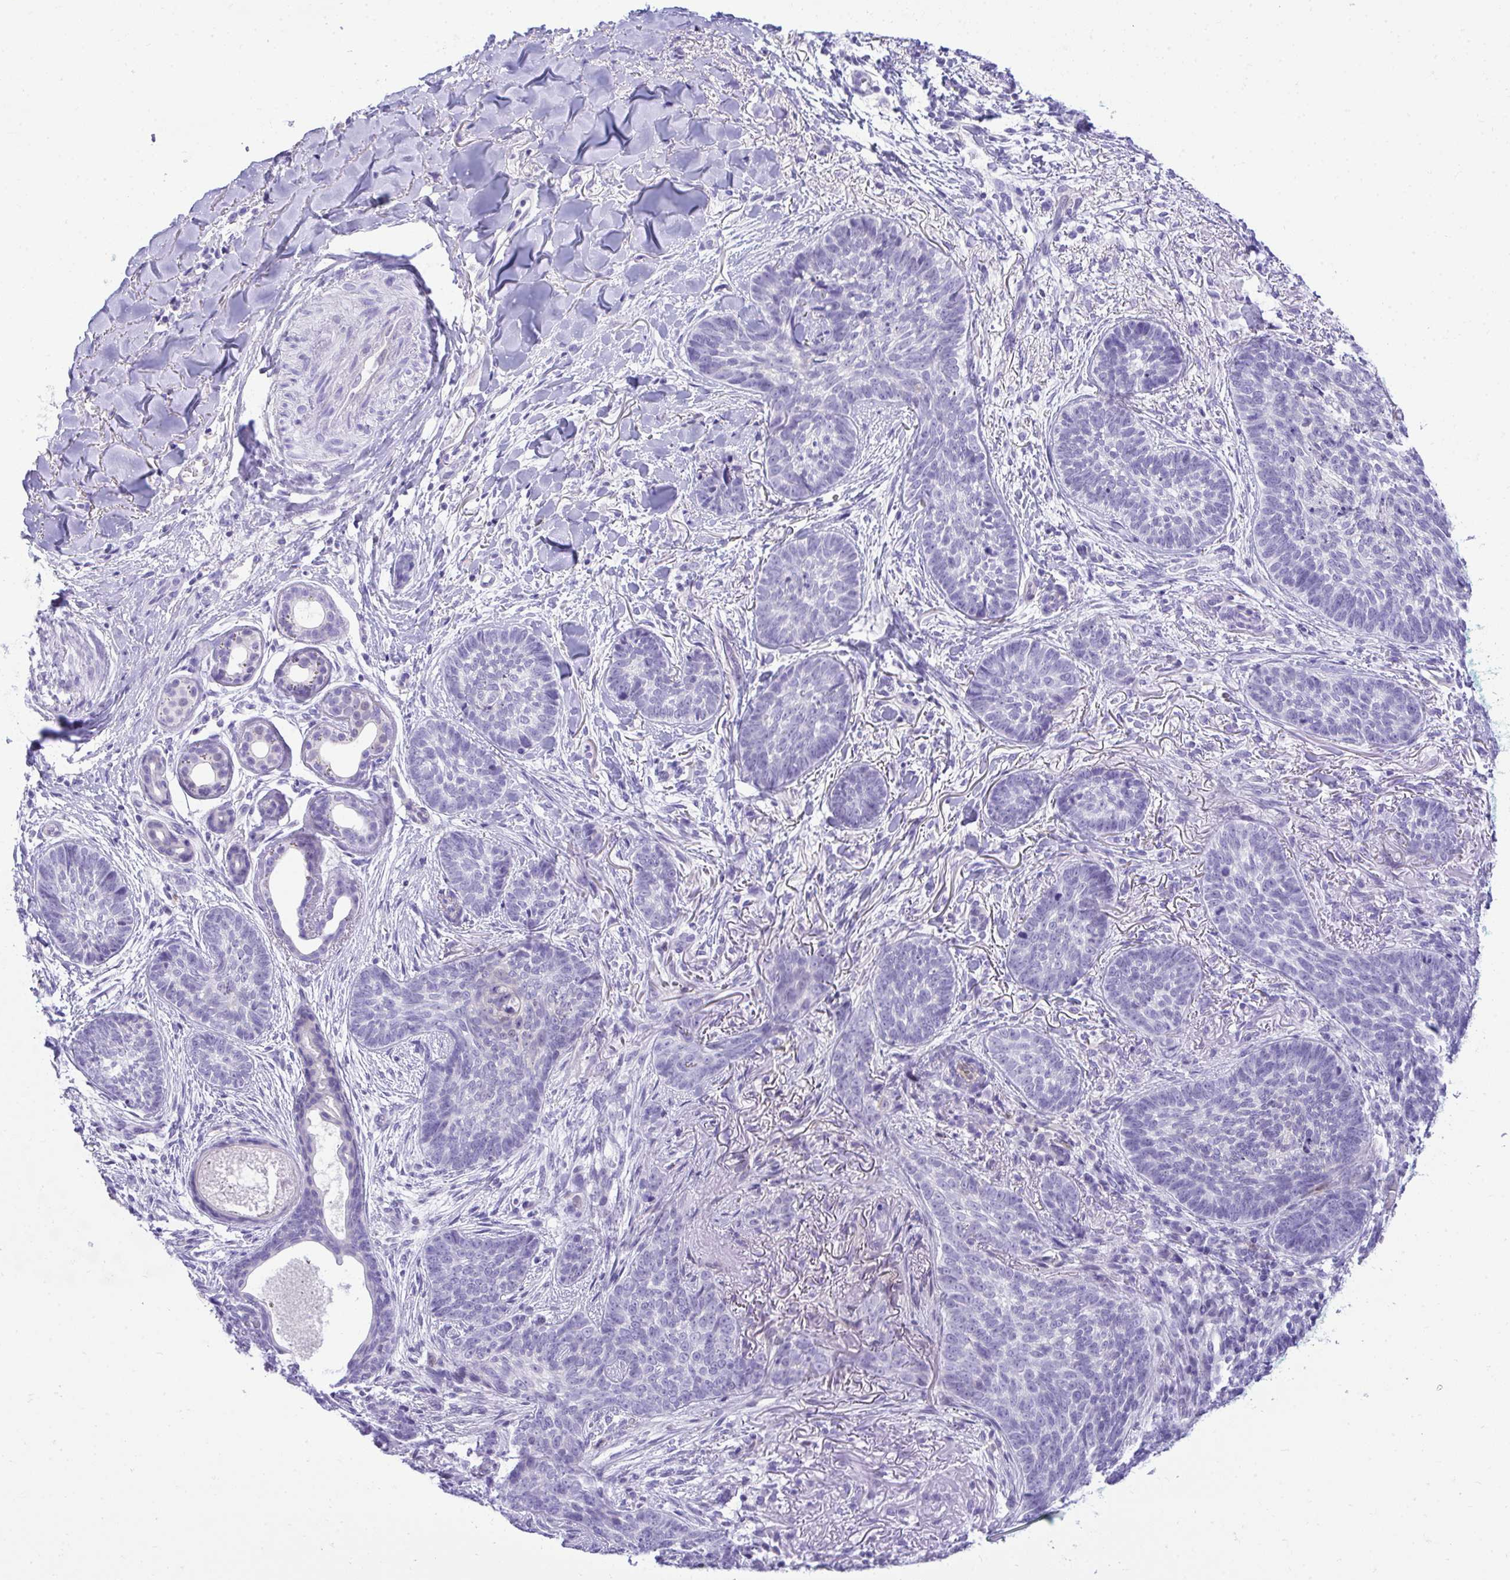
{"staining": {"intensity": "negative", "quantity": "none", "location": "none"}, "tissue": "skin cancer", "cell_type": "Tumor cells", "image_type": "cancer", "snomed": [{"axis": "morphology", "description": "Basal cell carcinoma"}, {"axis": "topography", "description": "Skin"}, {"axis": "topography", "description": "Skin of face"}], "caption": "Immunohistochemical staining of human skin cancer (basal cell carcinoma) shows no significant positivity in tumor cells. Nuclei are stained in blue.", "gene": "PGM2L1", "patient": {"sex": "male", "age": 88}}